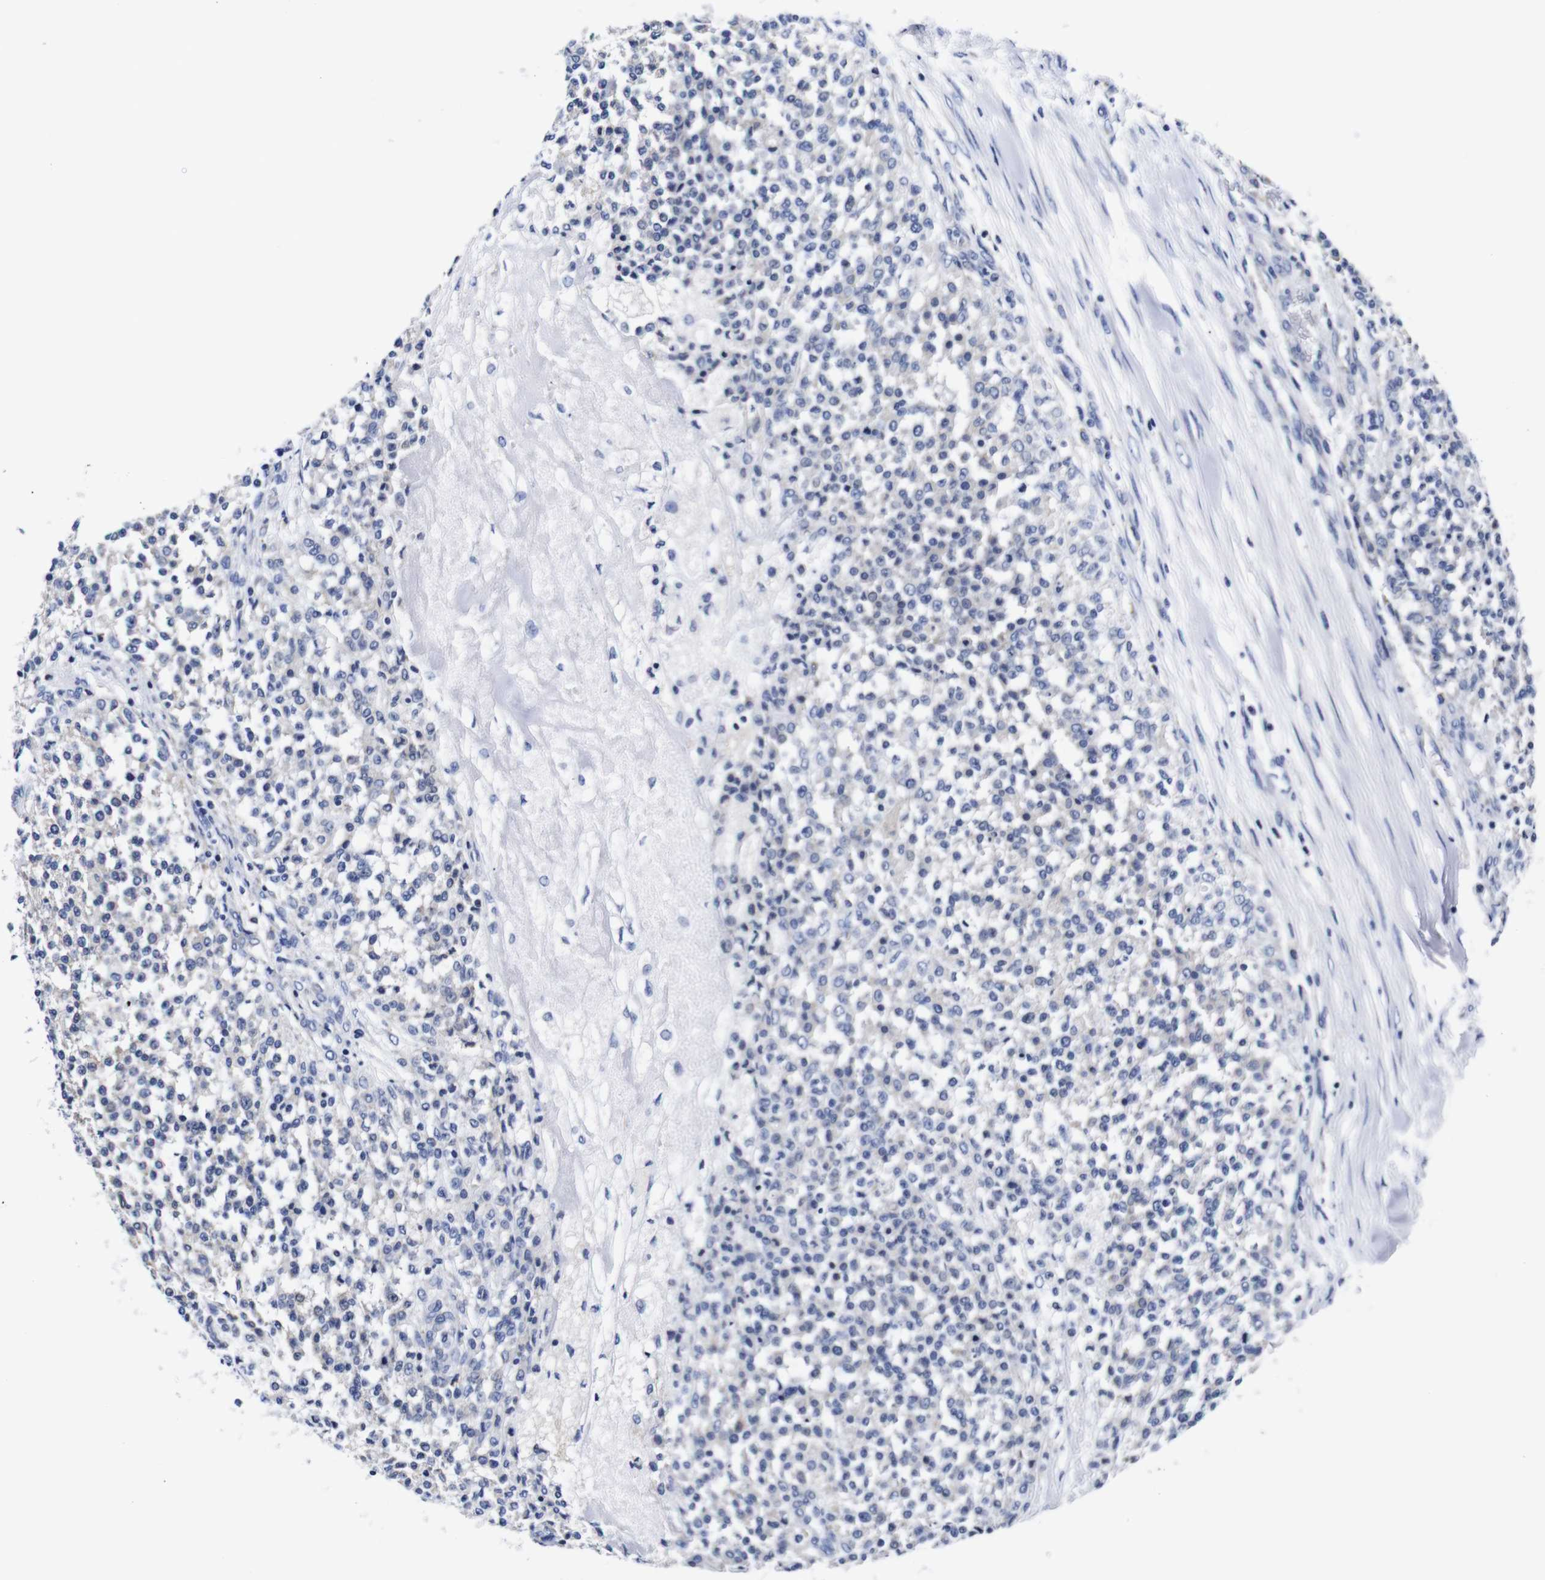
{"staining": {"intensity": "weak", "quantity": "<25%", "location": "cytoplasmic/membranous"}, "tissue": "testis cancer", "cell_type": "Tumor cells", "image_type": "cancer", "snomed": [{"axis": "morphology", "description": "Seminoma, NOS"}, {"axis": "topography", "description": "Testis"}], "caption": "The image displays no staining of tumor cells in testis cancer (seminoma). (Stains: DAB immunohistochemistry with hematoxylin counter stain, Microscopy: brightfield microscopy at high magnification).", "gene": "CLEC4G", "patient": {"sex": "male", "age": 59}}